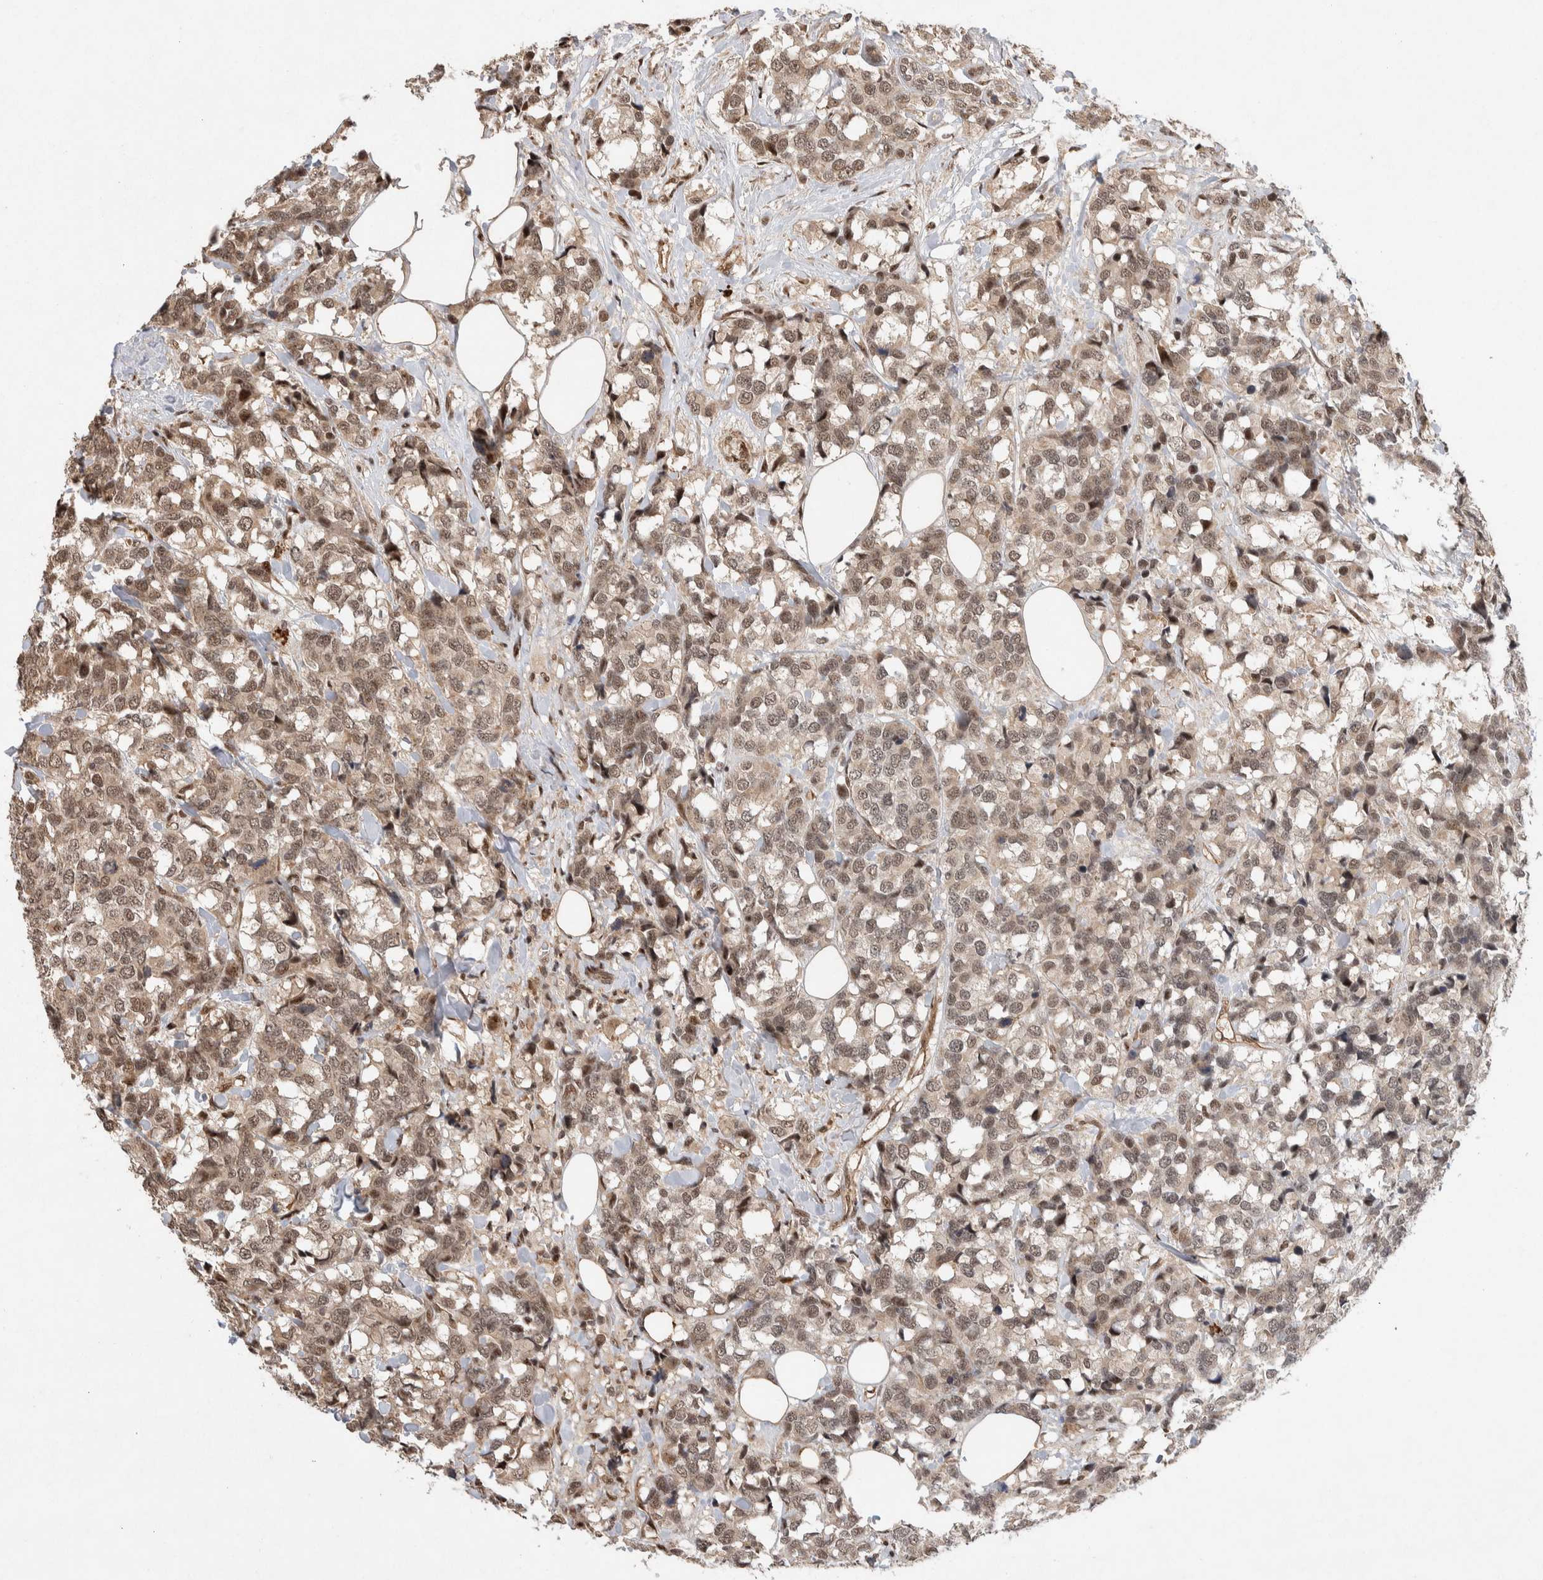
{"staining": {"intensity": "weak", "quantity": ">75%", "location": "cytoplasmic/membranous,nuclear"}, "tissue": "breast cancer", "cell_type": "Tumor cells", "image_type": "cancer", "snomed": [{"axis": "morphology", "description": "Lobular carcinoma"}, {"axis": "topography", "description": "Breast"}], "caption": "This micrograph reveals immunohistochemistry (IHC) staining of human breast lobular carcinoma, with low weak cytoplasmic/membranous and nuclear staining in about >75% of tumor cells.", "gene": "TOR1B", "patient": {"sex": "female", "age": 59}}